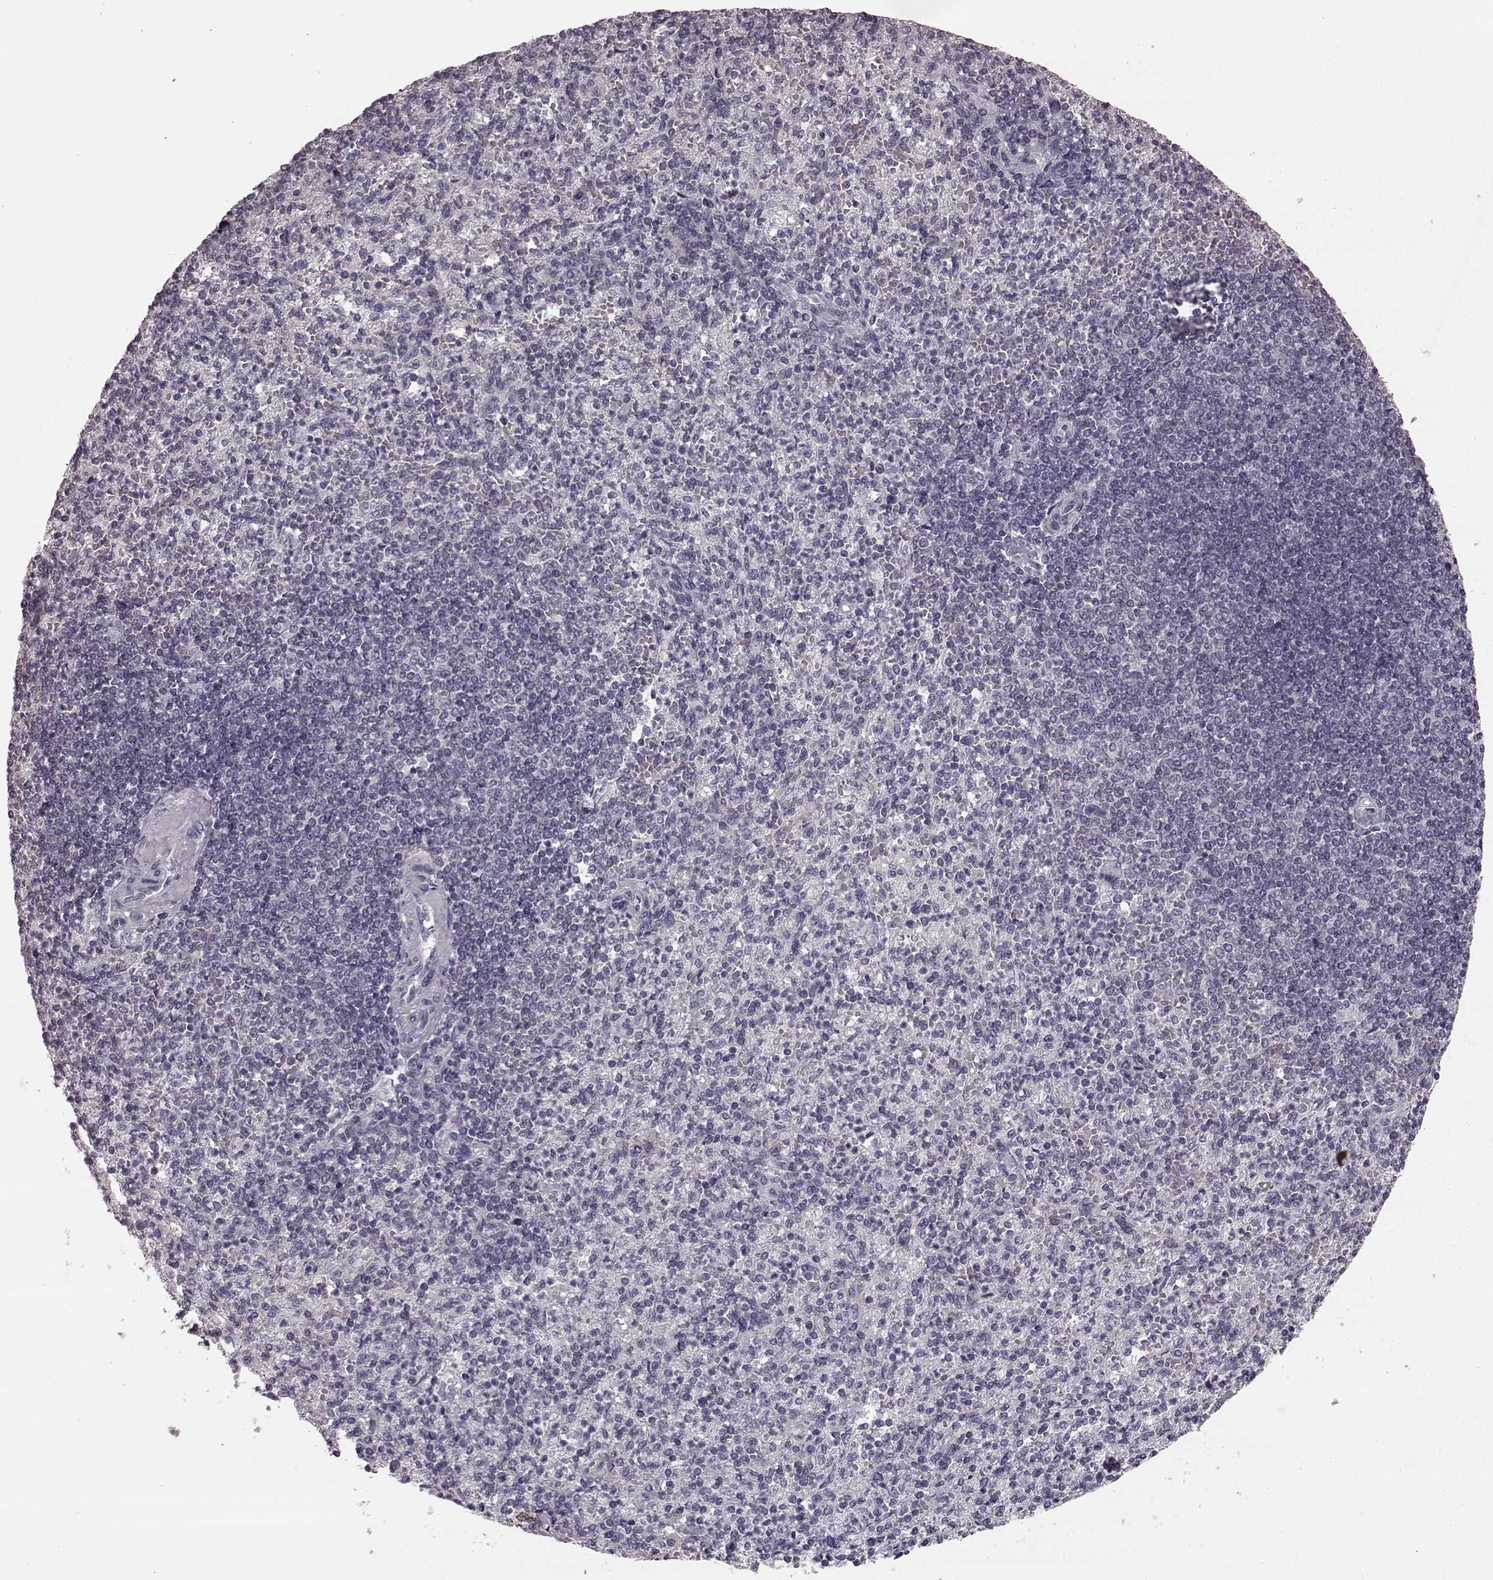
{"staining": {"intensity": "negative", "quantity": "none", "location": "none"}, "tissue": "spleen", "cell_type": "Cells in red pulp", "image_type": "normal", "snomed": [{"axis": "morphology", "description": "Normal tissue, NOS"}, {"axis": "topography", "description": "Spleen"}], "caption": "Immunohistochemistry (IHC) of normal spleen shows no staining in cells in red pulp.", "gene": "PRKCE", "patient": {"sex": "female", "age": 74}}